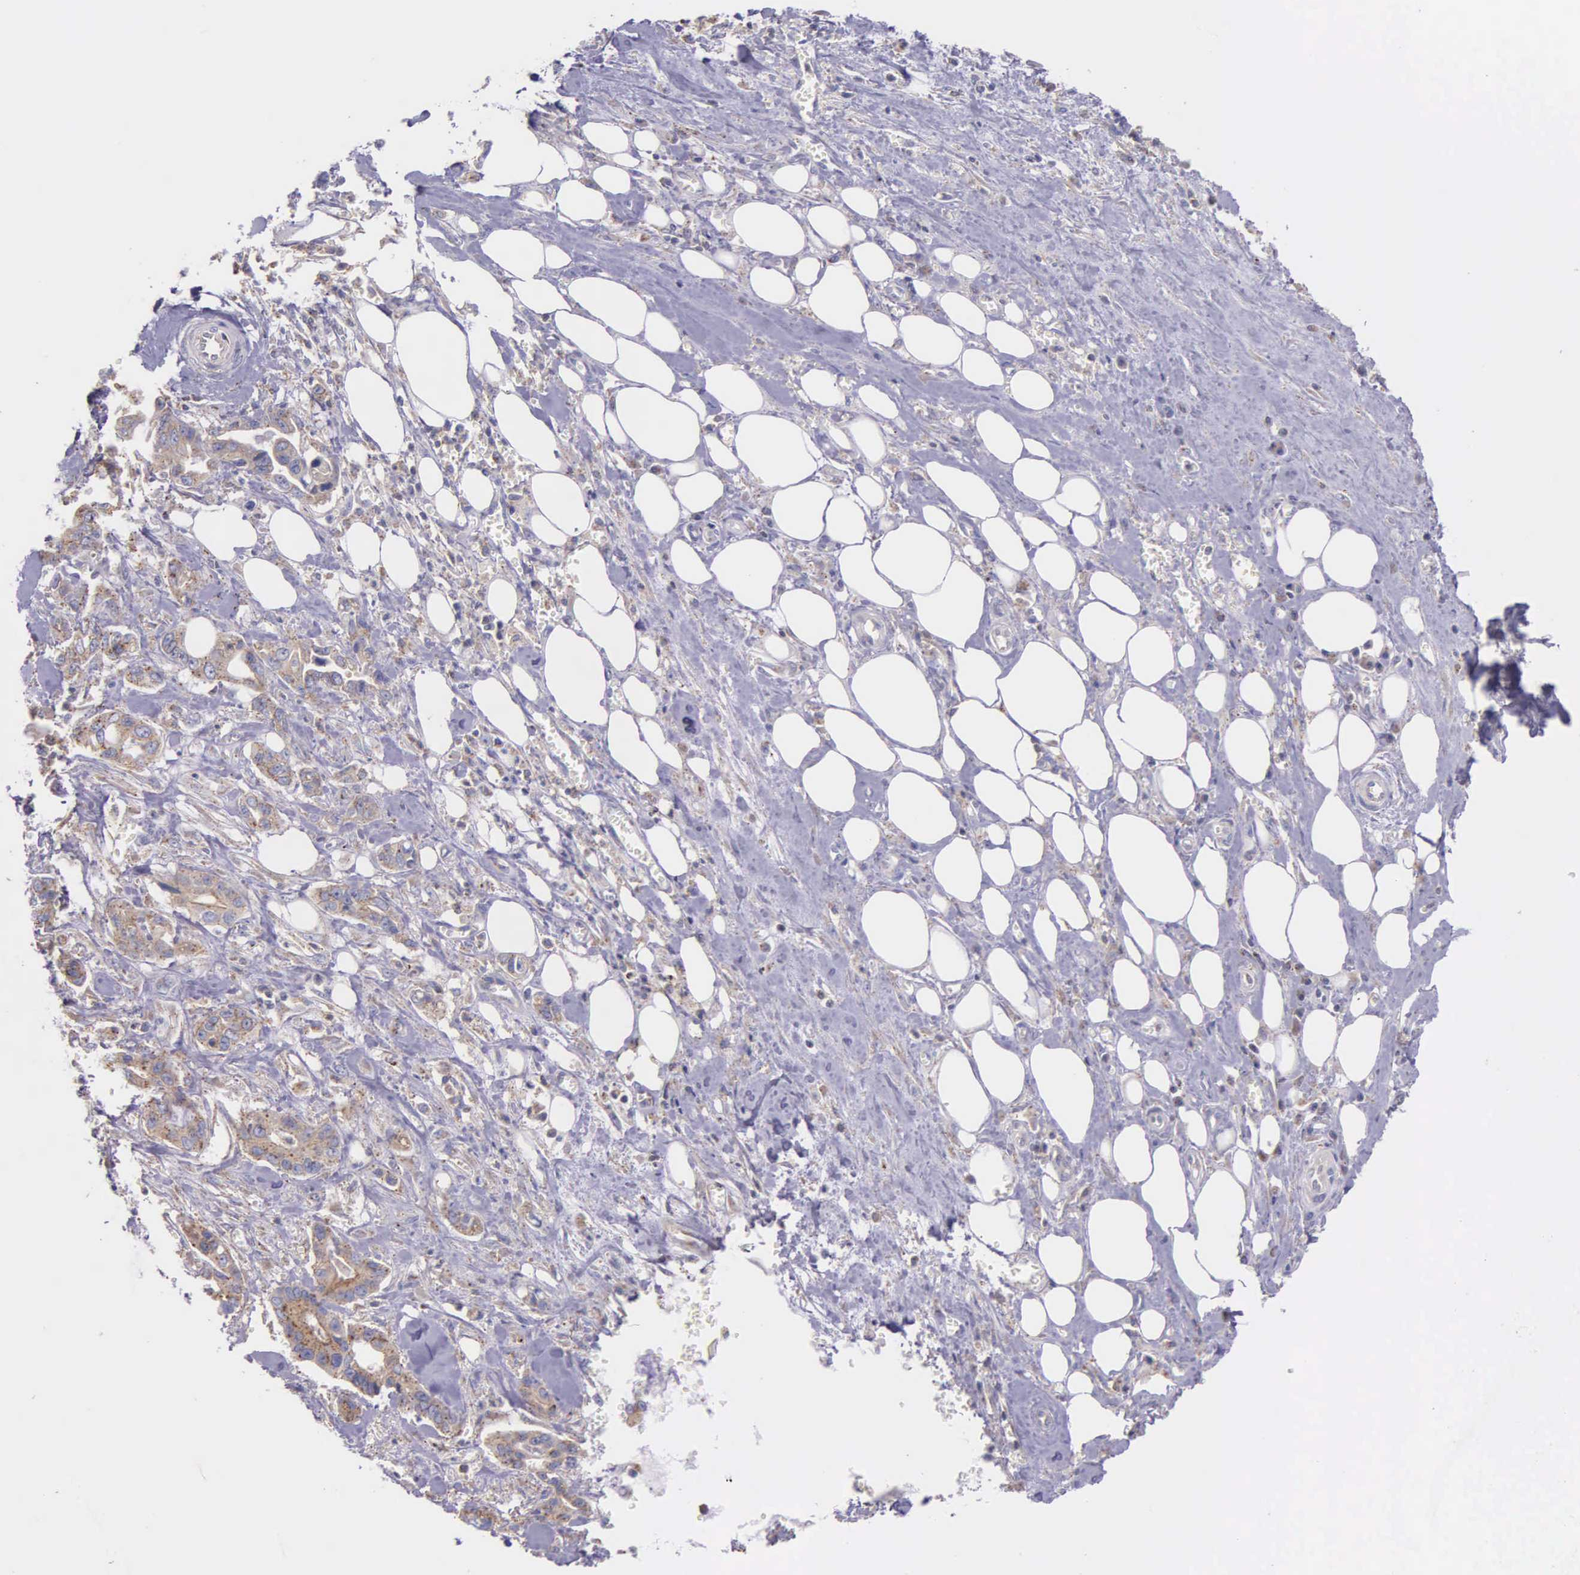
{"staining": {"intensity": "weak", "quantity": ">75%", "location": "cytoplasmic/membranous"}, "tissue": "pancreatic cancer", "cell_type": "Tumor cells", "image_type": "cancer", "snomed": [{"axis": "morphology", "description": "Adenocarcinoma, NOS"}, {"axis": "topography", "description": "Pancreas"}], "caption": "About >75% of tumor cells in human adenocarcinoma (pancreatic) reveal weak cytoplasmic/membranous protein expression as visualized by brown immunohistochemical staining.", "gene": "MIA2", "patient": {"sex": "male", "age": 69}}